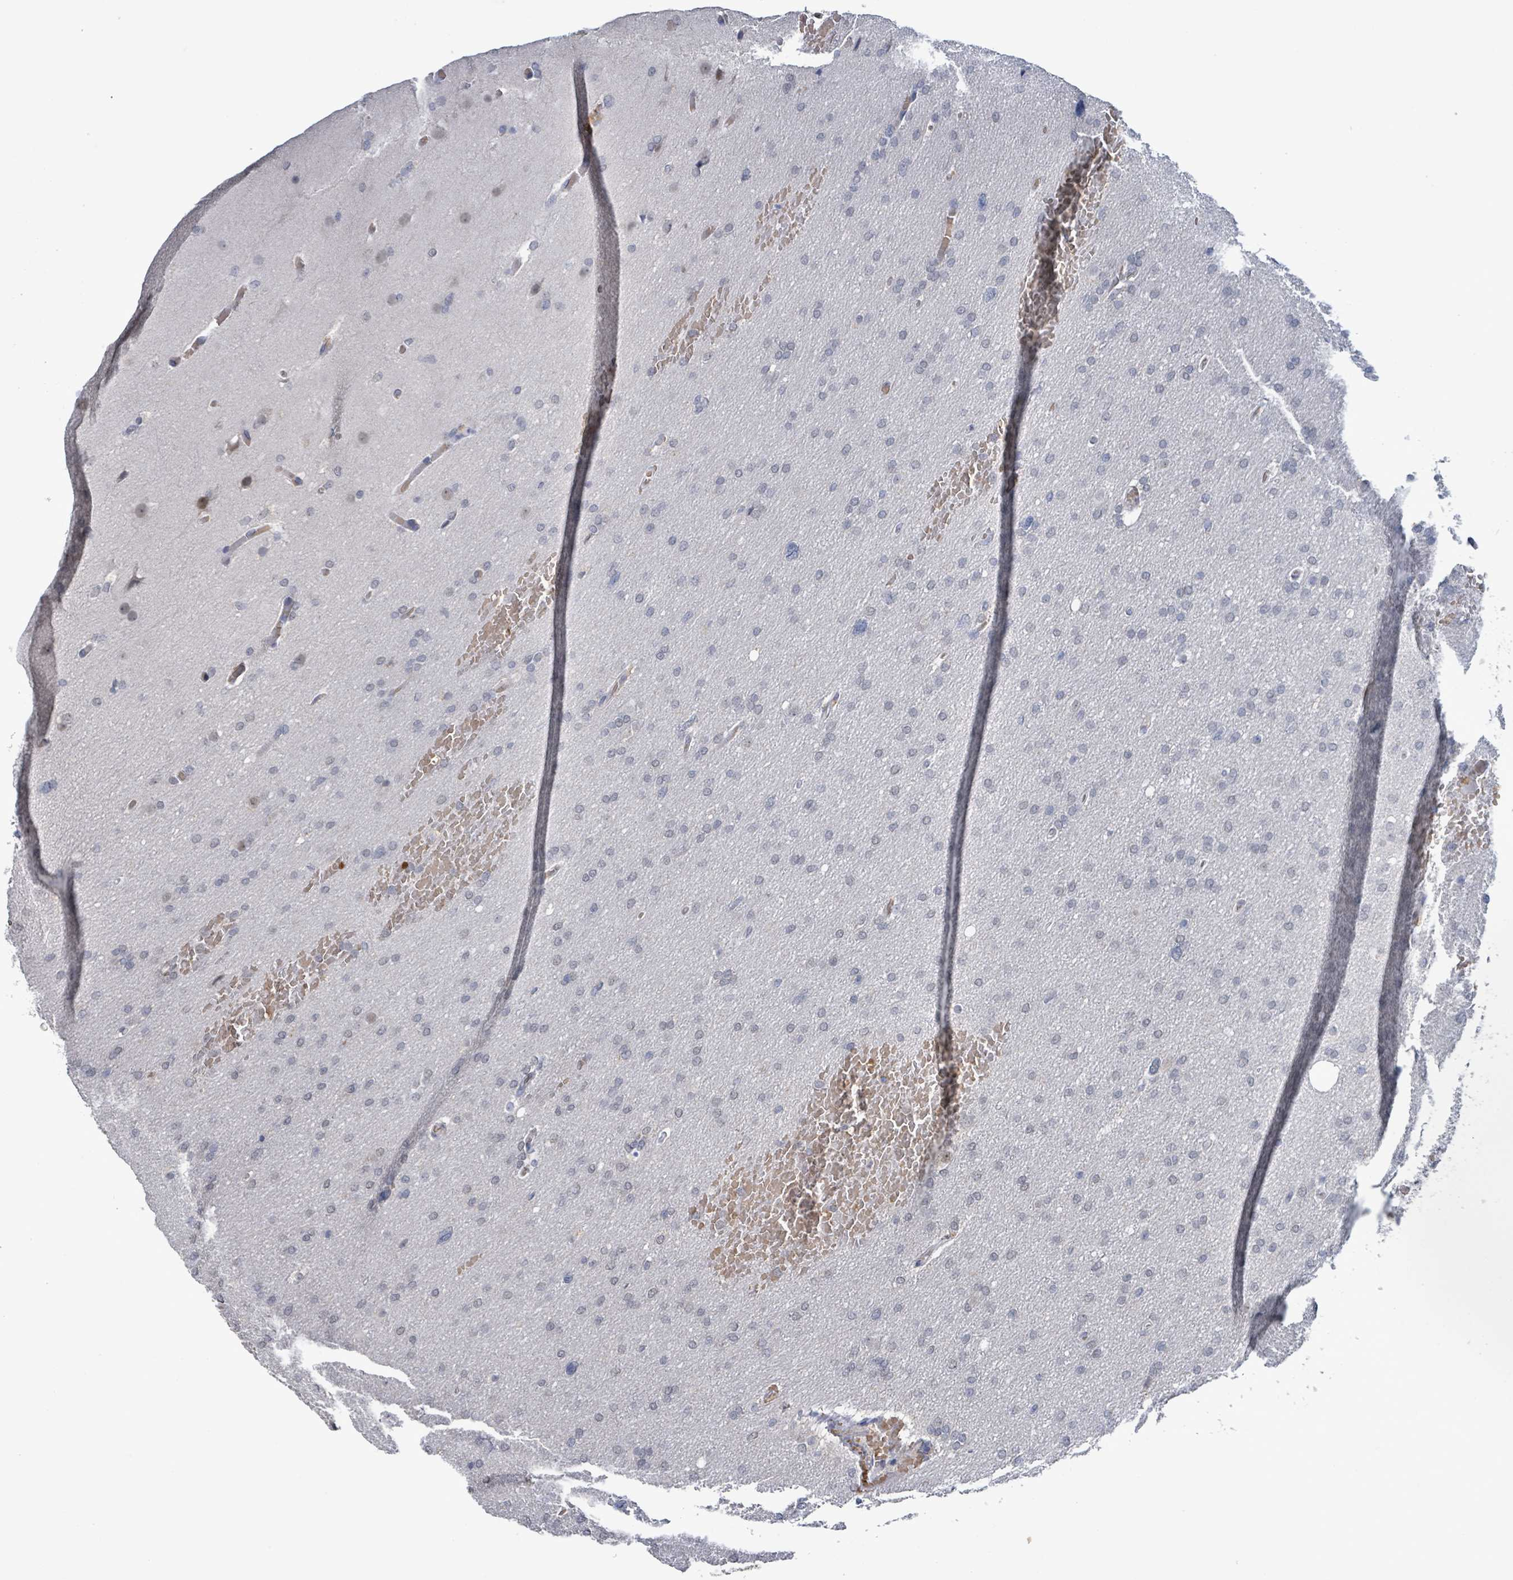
{"staining": {"intensity": "negative", "quantity": "none", "location": "none"}, "tissue": "glioma", "cell_type": "Tumor cells", "image_type": "cancer", "snomed": [{"axis": "morphology", "description": "Glioma, malignant, High grade"}, {"axis": "topography", "description": "Cerebral cortex"}], "caption": "Glioma was stained to show a protein in brown. There is no significant staining in tumor cells.", "gene": "SEBOX", "patient": {"sex": "female", "age": 36}}